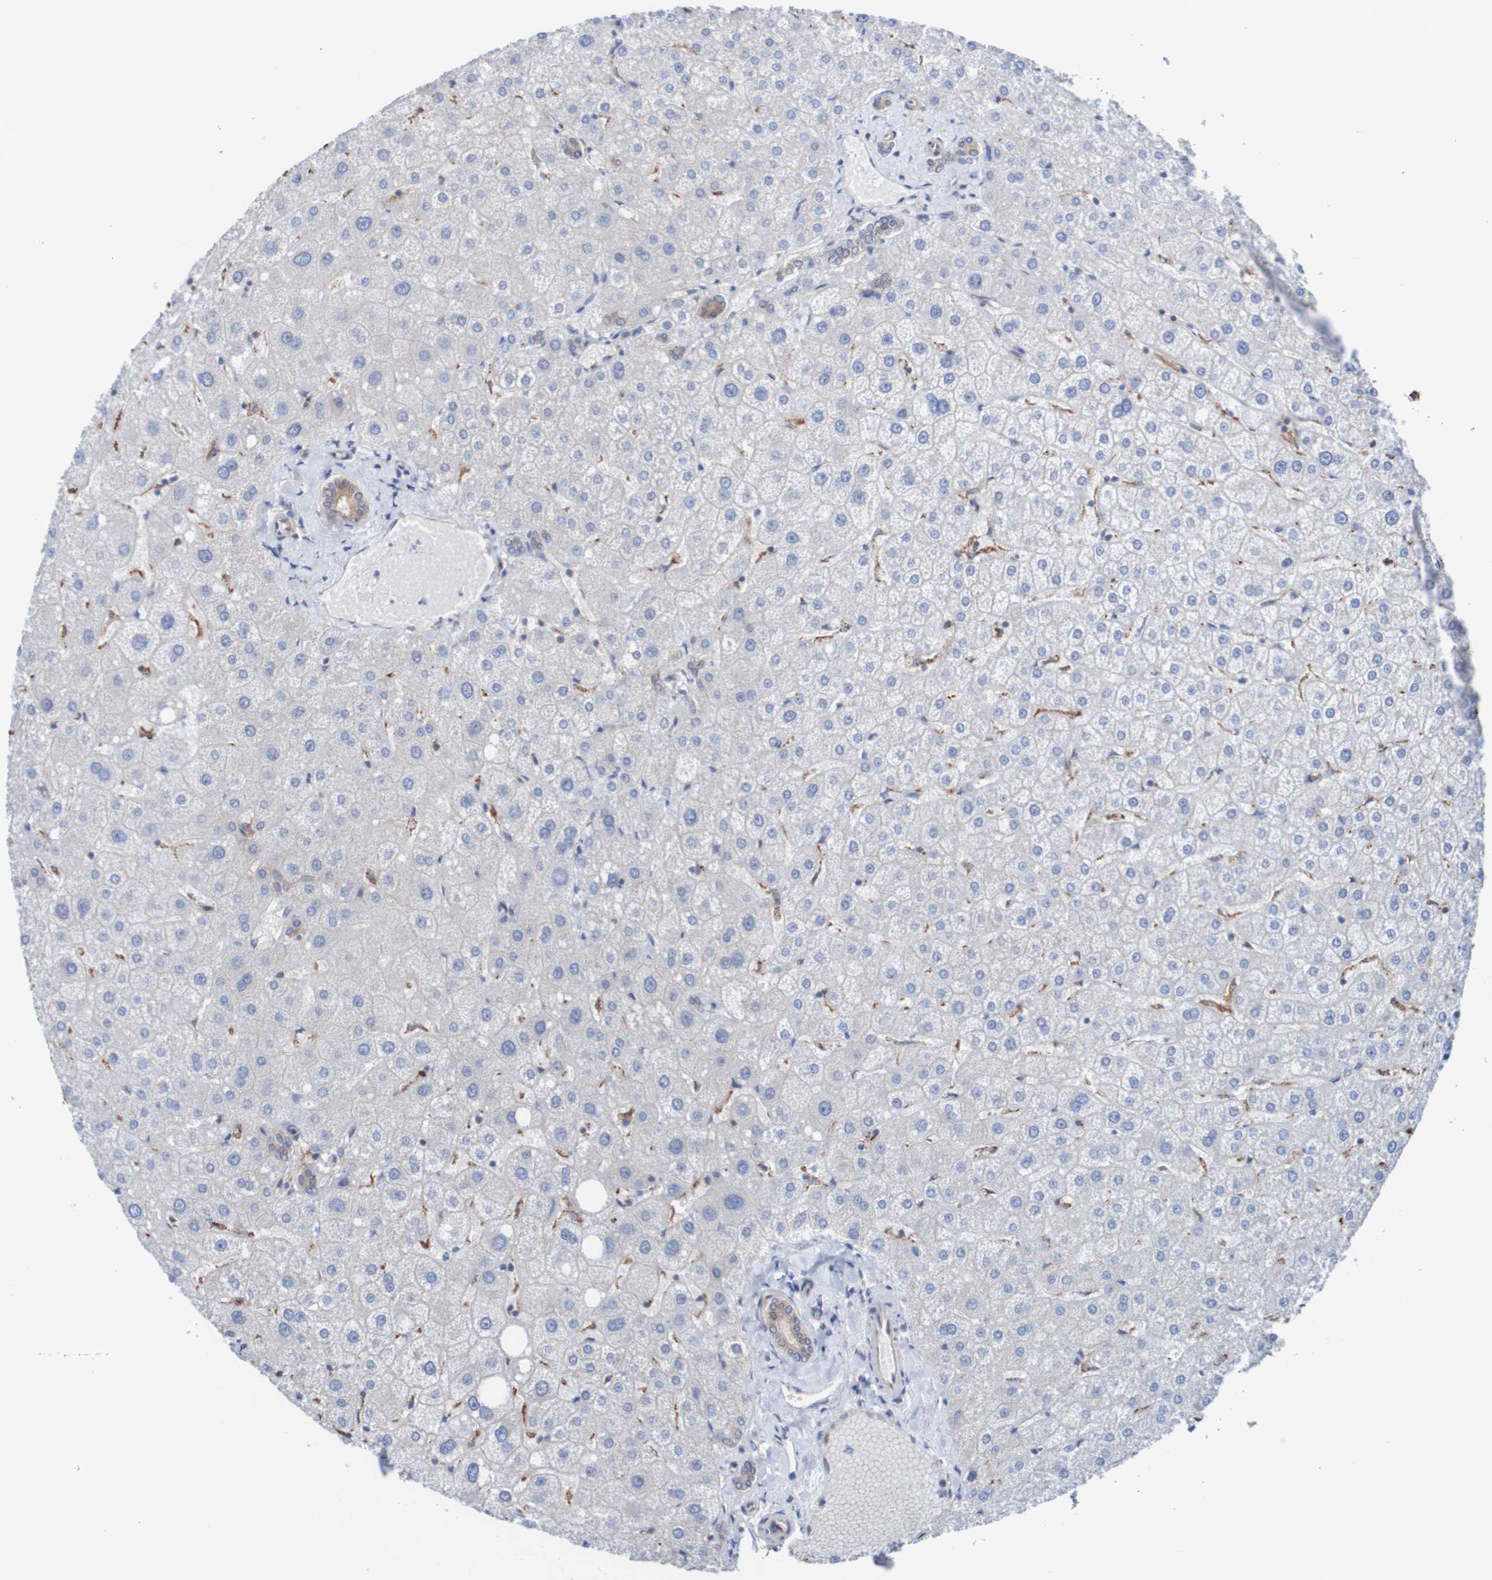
{"staining": {"intensity": "weak", "quantity": ">75%", "location": "cytoplasmic/membranous"}, "tissue": "liver", "cell_type": "Cholangiocytes", "image_type": "normal", "snomed": [{"axis": "morphology", "description": "Normal tissue, NOS"}, {"axis": "topography", "description": "Liver"}], "caption": "The immunohistochemical stain shows weak cytoplasmic/membranous positivity in cholangiocytes of benign liver.", "gene": "RIGI", "patient": {"sex": "male", "age": 73}}